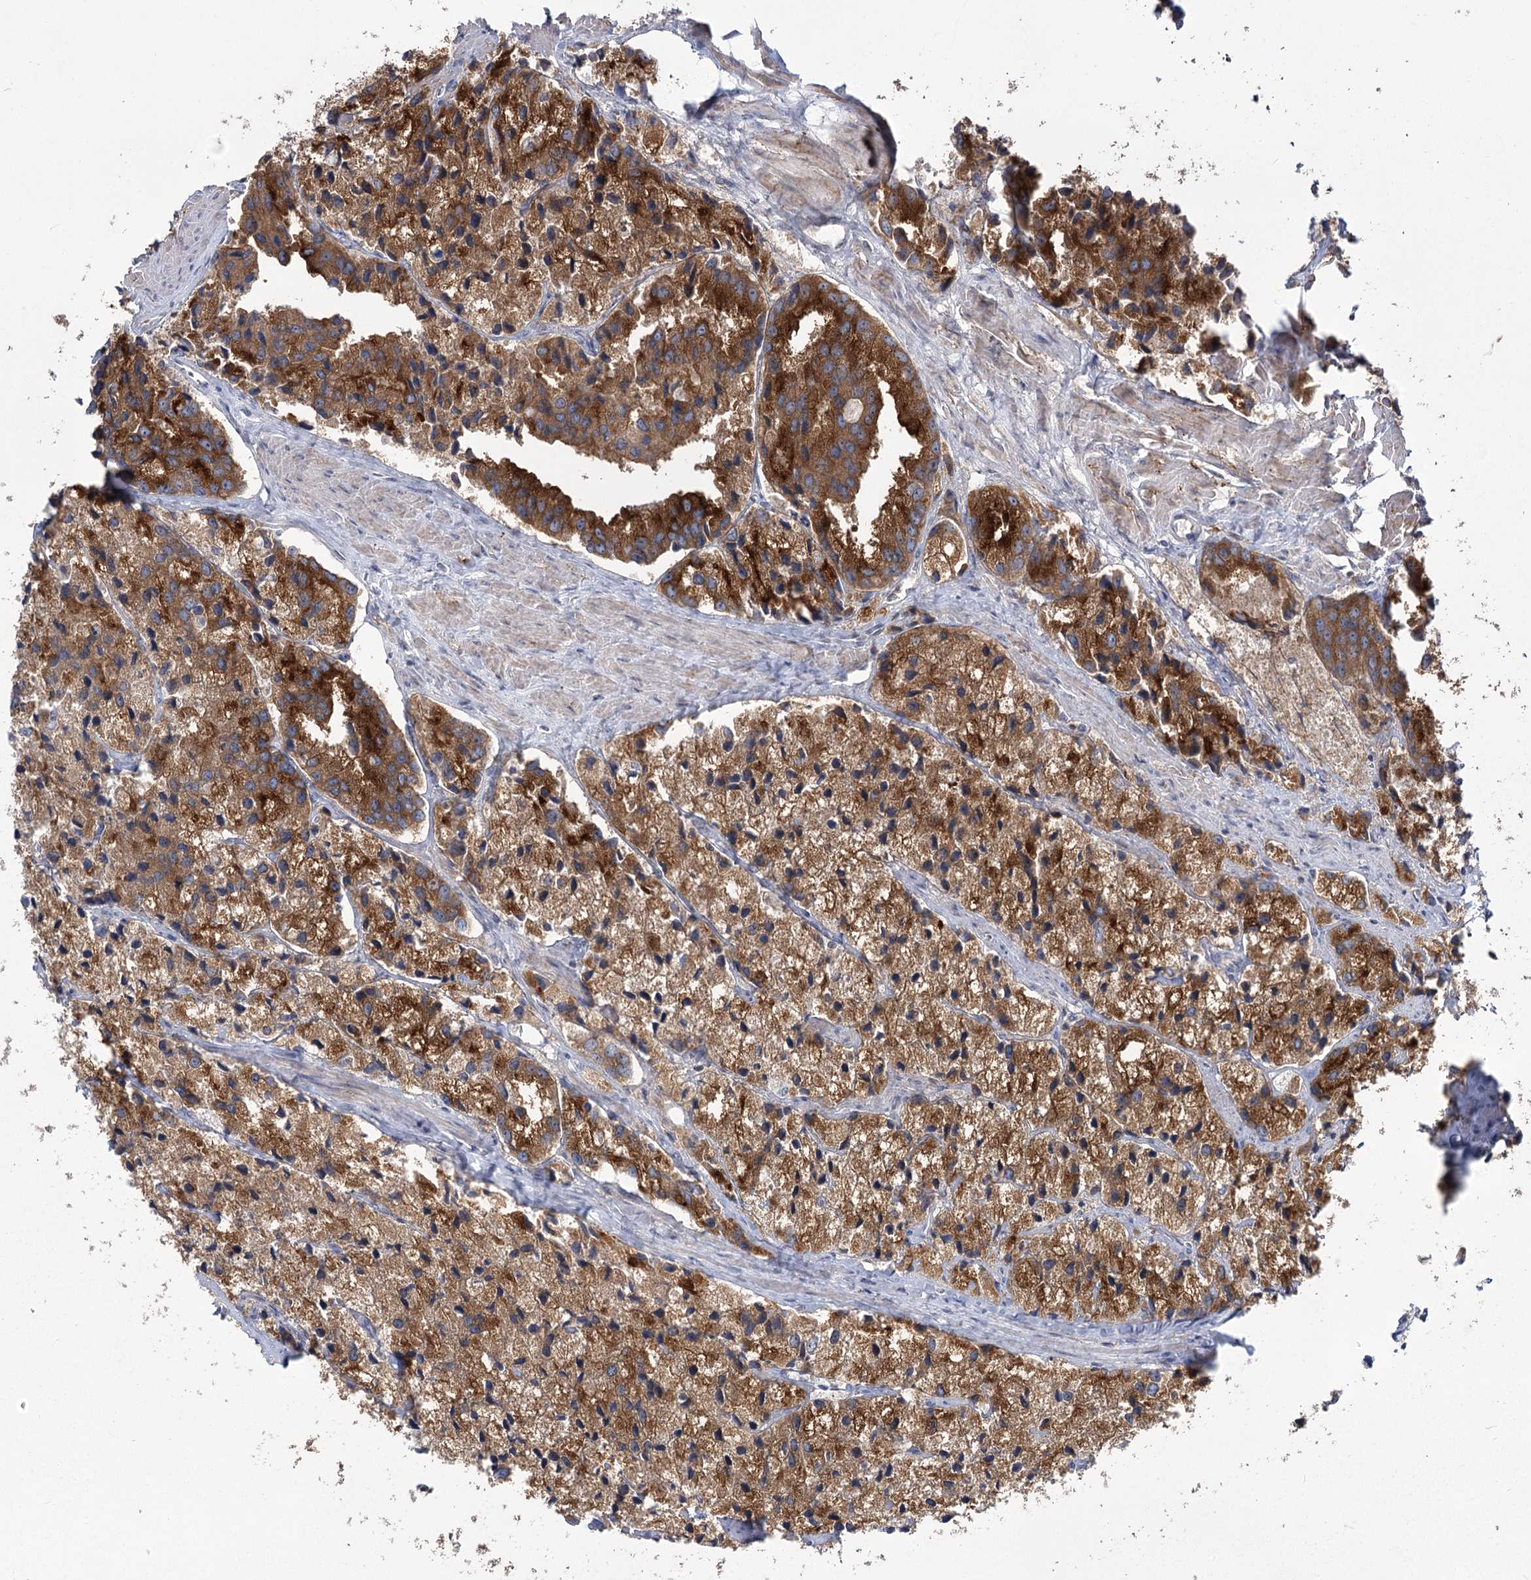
{"staining": {"intensity": "strong", "quantity": ">75%", "location": "cytoplasmic/membranous"}, "tissue": "prostate cancer", "cell_type": "Tumor cells", "image_type": "cancer", "snomed": [{"axis": "morphology", "description": "Adenocarcinoma, High grade"}, {"axis": "topography", "description": "Prostate"}], "caption": "A high amount of strong cytoplasmic/membranous expression is seen in approximately >75% of tumor cells in high-grade adenocarcinoma (prostate) tissue.", "gene": "SYTL1", "patient": {"sex": "male", "age": 66}}